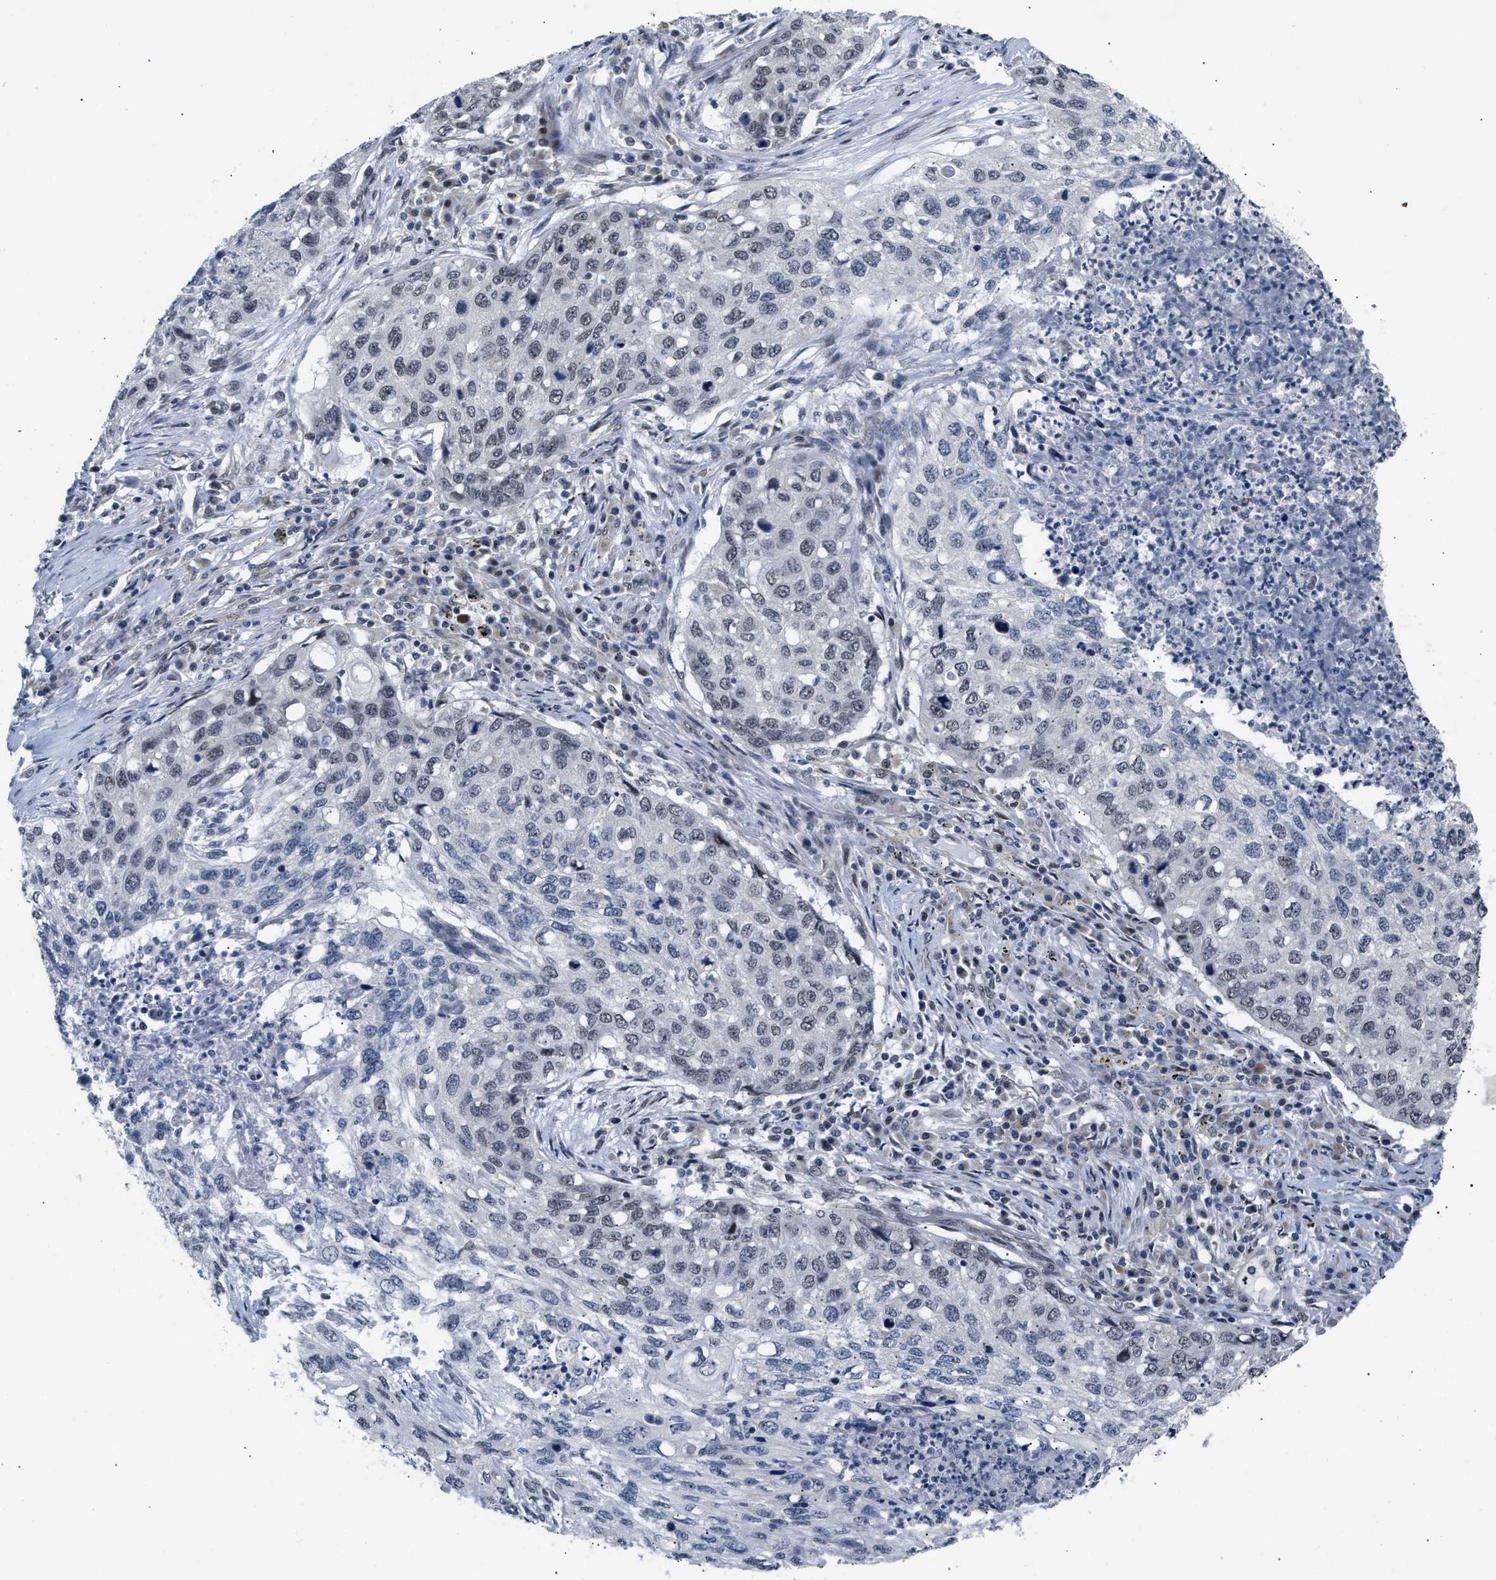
{"staining": {"intensity": "negative", "quantity": "none", "location": "none"}, "tissue": "lung cancer", "cell_type": "Tumor cells", "image_type": "cancer", "snomed": [{"axis": "morphology", "description": "Squamous cell carcinoma, NOS"}, {"axis": "topography", "description": "Lung"}], "caption": "Tumor cells show no significant protein positivity in squamous cell carcinoma (lung). (IHC, brightfield microscopy, high magnification).", "gene": "TXNRD3", "patient": {"sex": "female", "age": 63}}